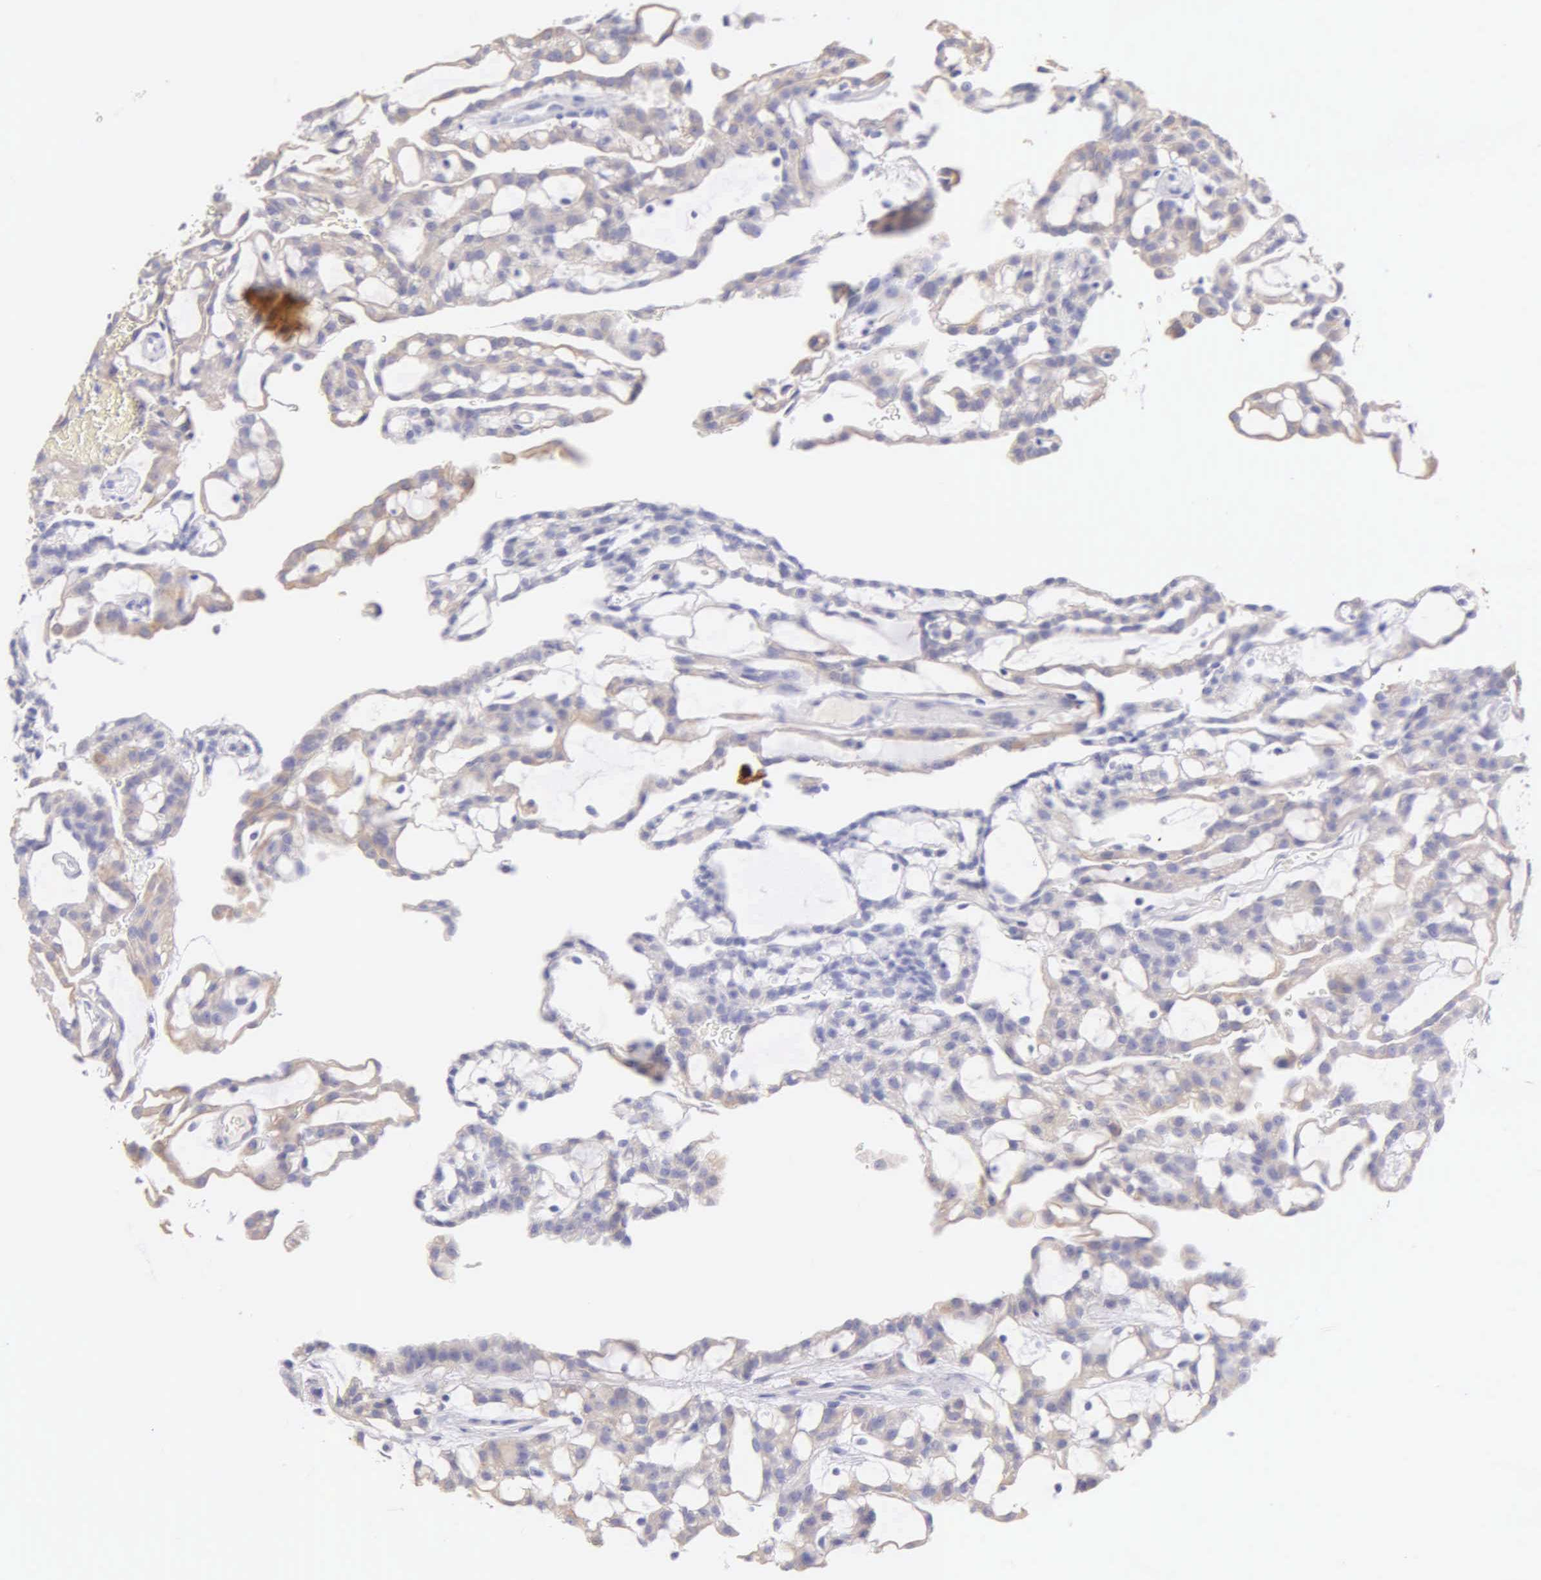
{"staining": {"intensity": "weak", "quantity": "<25%", "location": "cytoplasmic/membranous"}, "tissue": "renal cancer", "cell_type": "Tumor cells", "image_type": "cancer", "snomed": [{"axis": "morphology", "description": "Adenocarcinoma, NOS"}, {"axis": "topography", "description": "Kidney"}], "caption": "Renal cancer was stained to show a protein in brown. There is no significant expression in tumor cells.", "gene": "KRT17", "patient": {"sex": "male", "age": 63}}